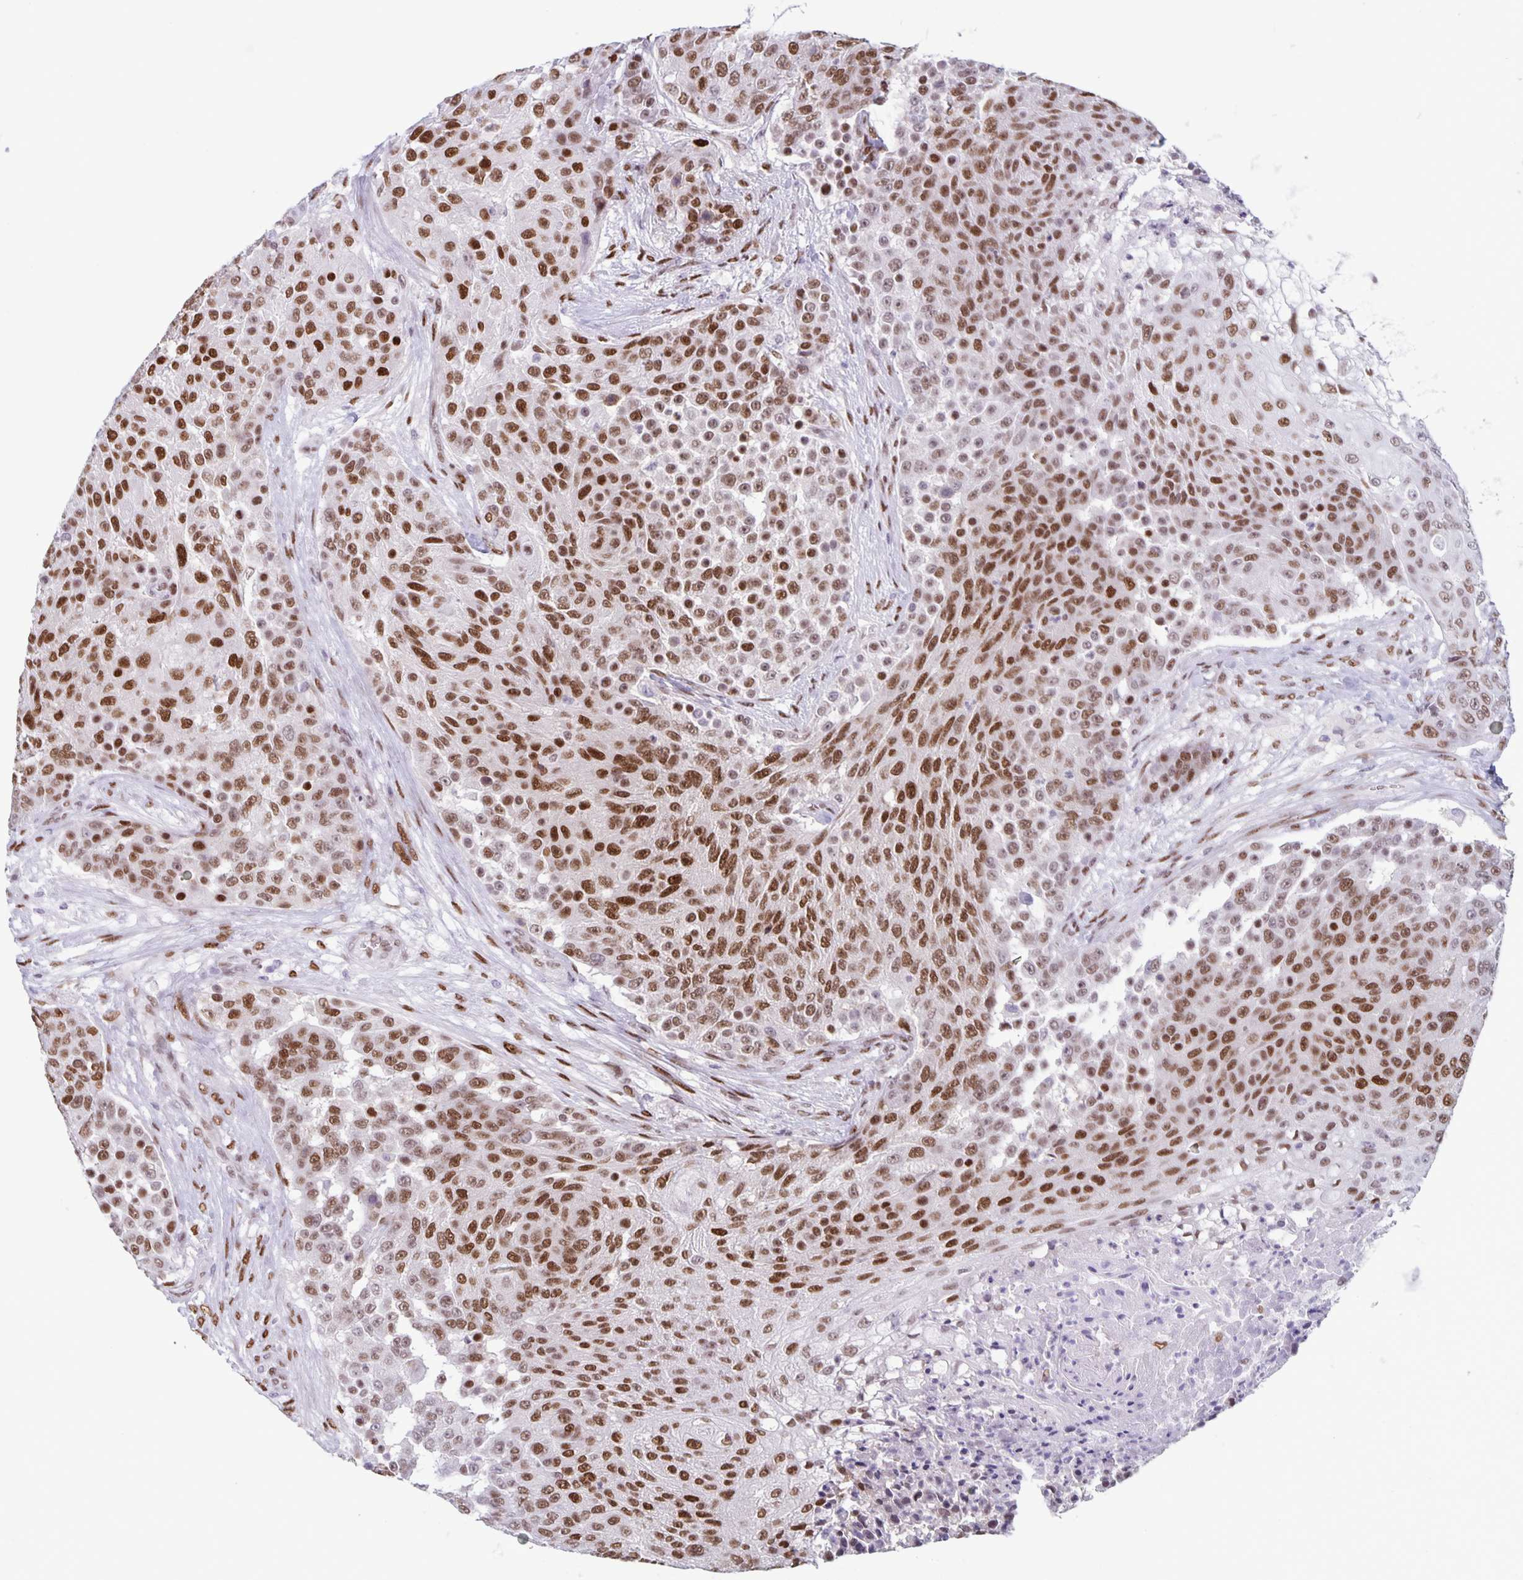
{"staining": {"intensity": "moderate", "quantity": ">75%", "location": "nuclear"}, "tissue": "urothelial cancer", "cell_type": "Tumor cells", "image_type": "cancer", "snomed": [{"axis": "morphology", "description": "Urothelial carcinoma, High grade"}, {"axis": "topography", "description": "Urinary bladder"}], "caption": "A brown stain highlights moderate nuclear positivity of a protein in human high-grade urothelial carcinoma tumor cells. The protein is stained brown, and the nuclei are stained in blue (DAB (3,3'-diaminobenzidine) IHC with brightfield microscopy, high magnification).", "gene": "JUND", "patient": {"sex": "female", "age": 63}}